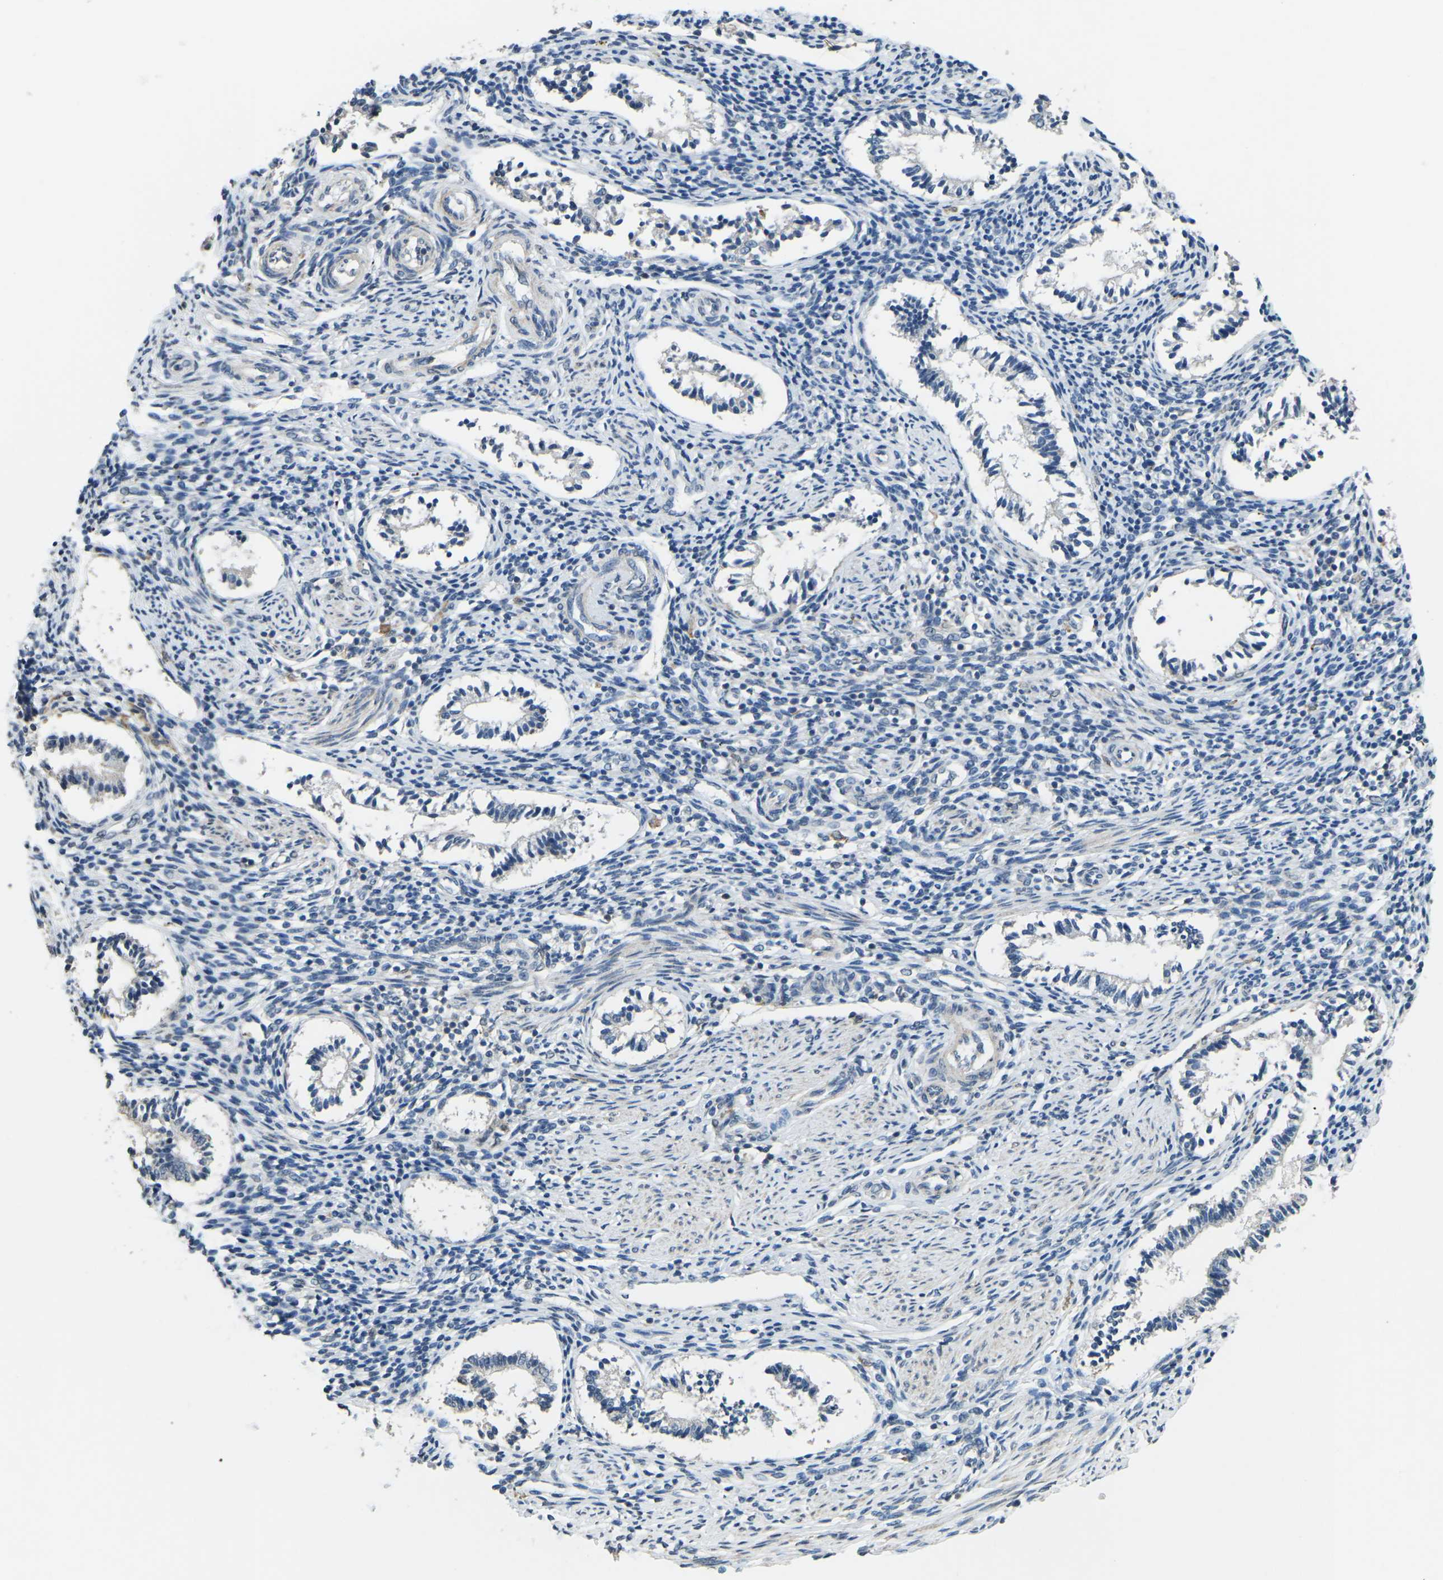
{"staining": {"intensity": "negative", "quantity": "none", "location": "none"}, "tissue": "endometrium", "cell_type": "Cells in endometrial stroma", "image_type": "normal", "snomed": [{"axis": "morphology", "description": "Normal tissue, NOS"}, {"axis": "topography", "description": "Endometrium"}], "caption": "This is an immunohistochemistry histopathology image of unremarkable human endometrium. There is no expression in cells in endometrial stroma.", "gene": "TFR2", "patient": {"sex": "female", "age": 42}}